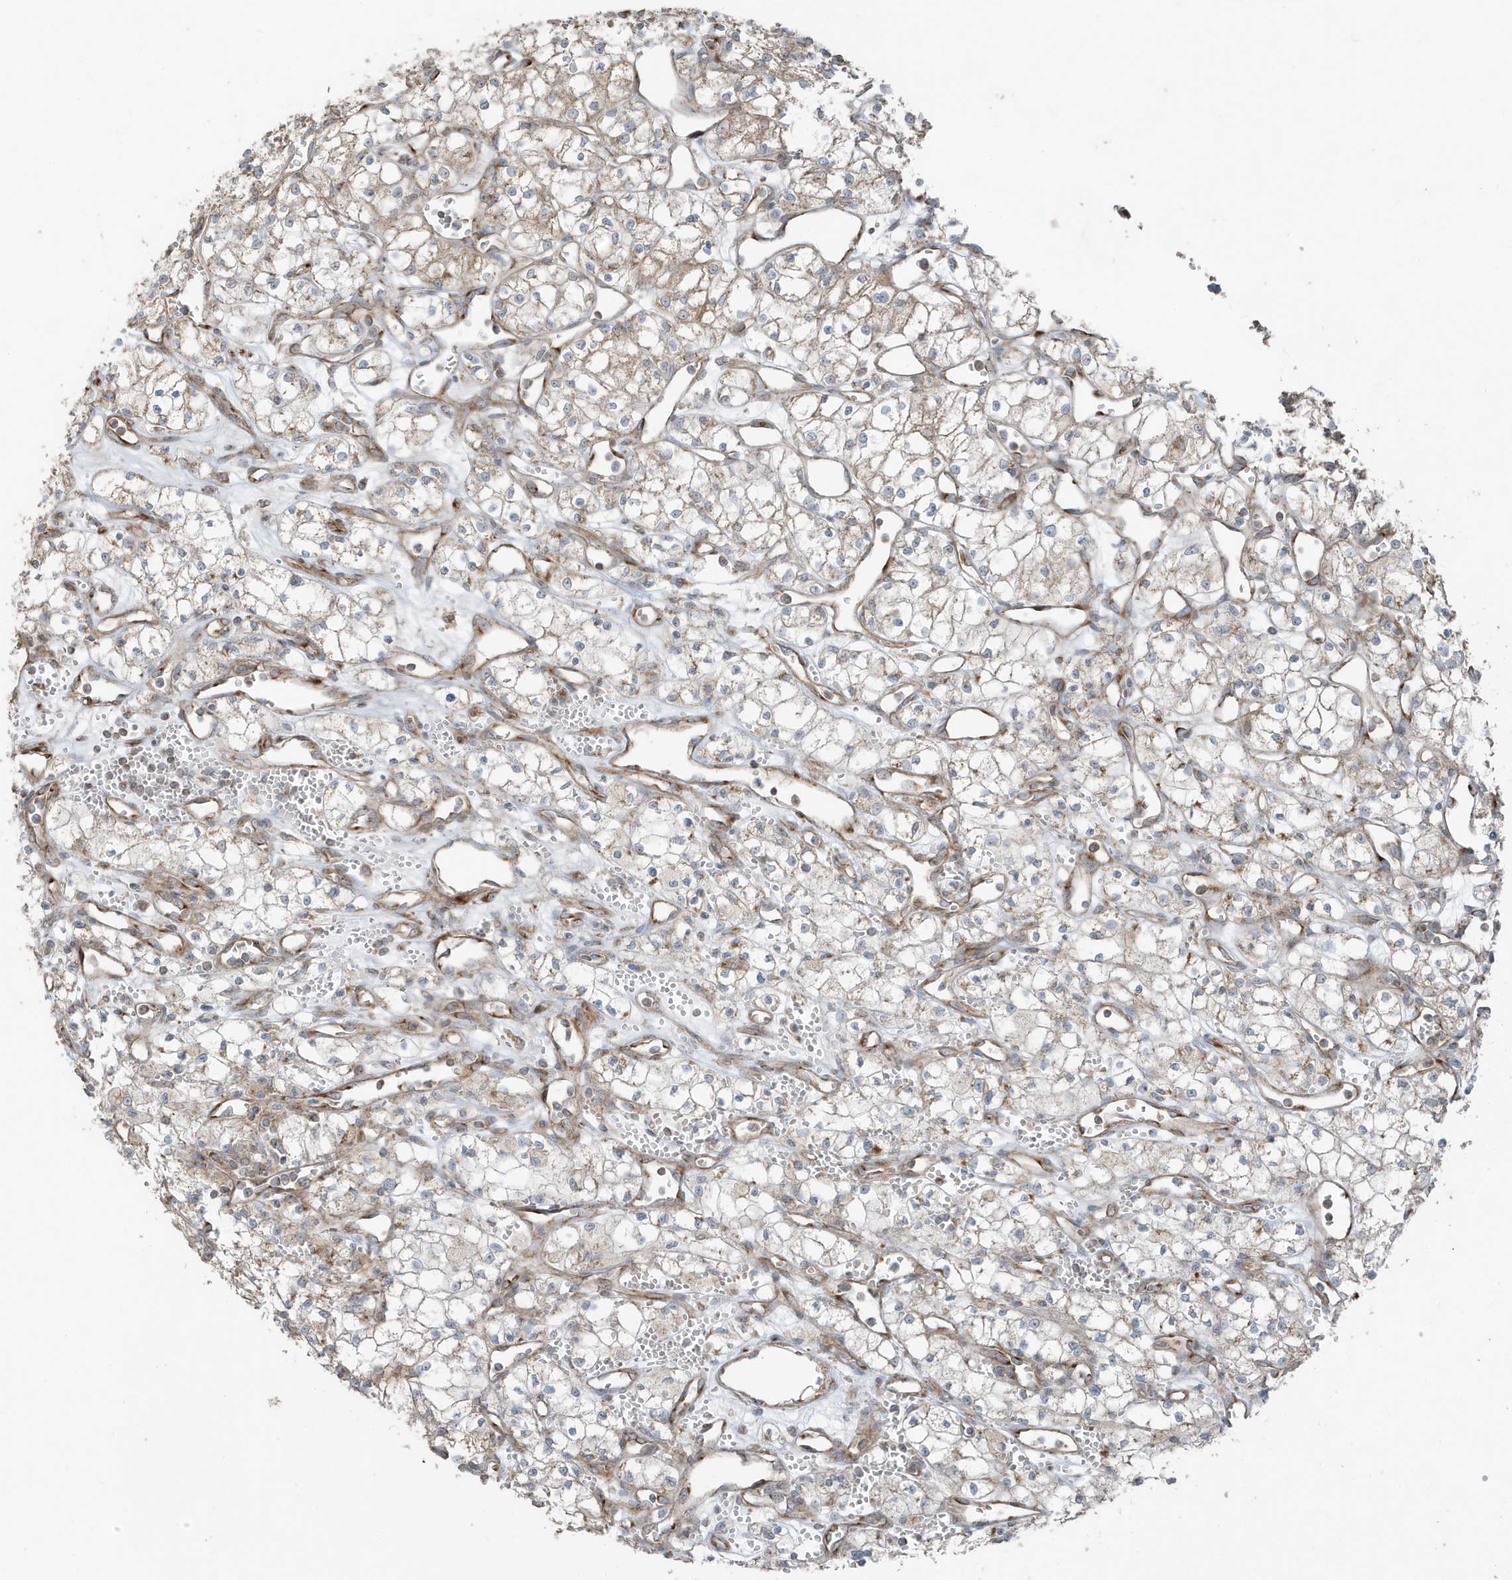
{"staining": {"intensity": "weak", "quantity": "25%-75%", "location": "cytoplasmic/membranous"}, "tissue": "renal cancer", "cell_type": "Tumor cells", "image_type": "cancer", "snomed": [{"axis": "morphology", "description": "Adenocarcinoma, NOS"}, {"axis": "topography", "description": "Kidney"}], "caption": "Human renal cancer stained with a brown dye displays weak cytoplasmic/membranous positive expression in approximately 25%-75% of tumor cells.", "gene": "GOLGA4", "patient": {"sex": "male", "age": 59}}